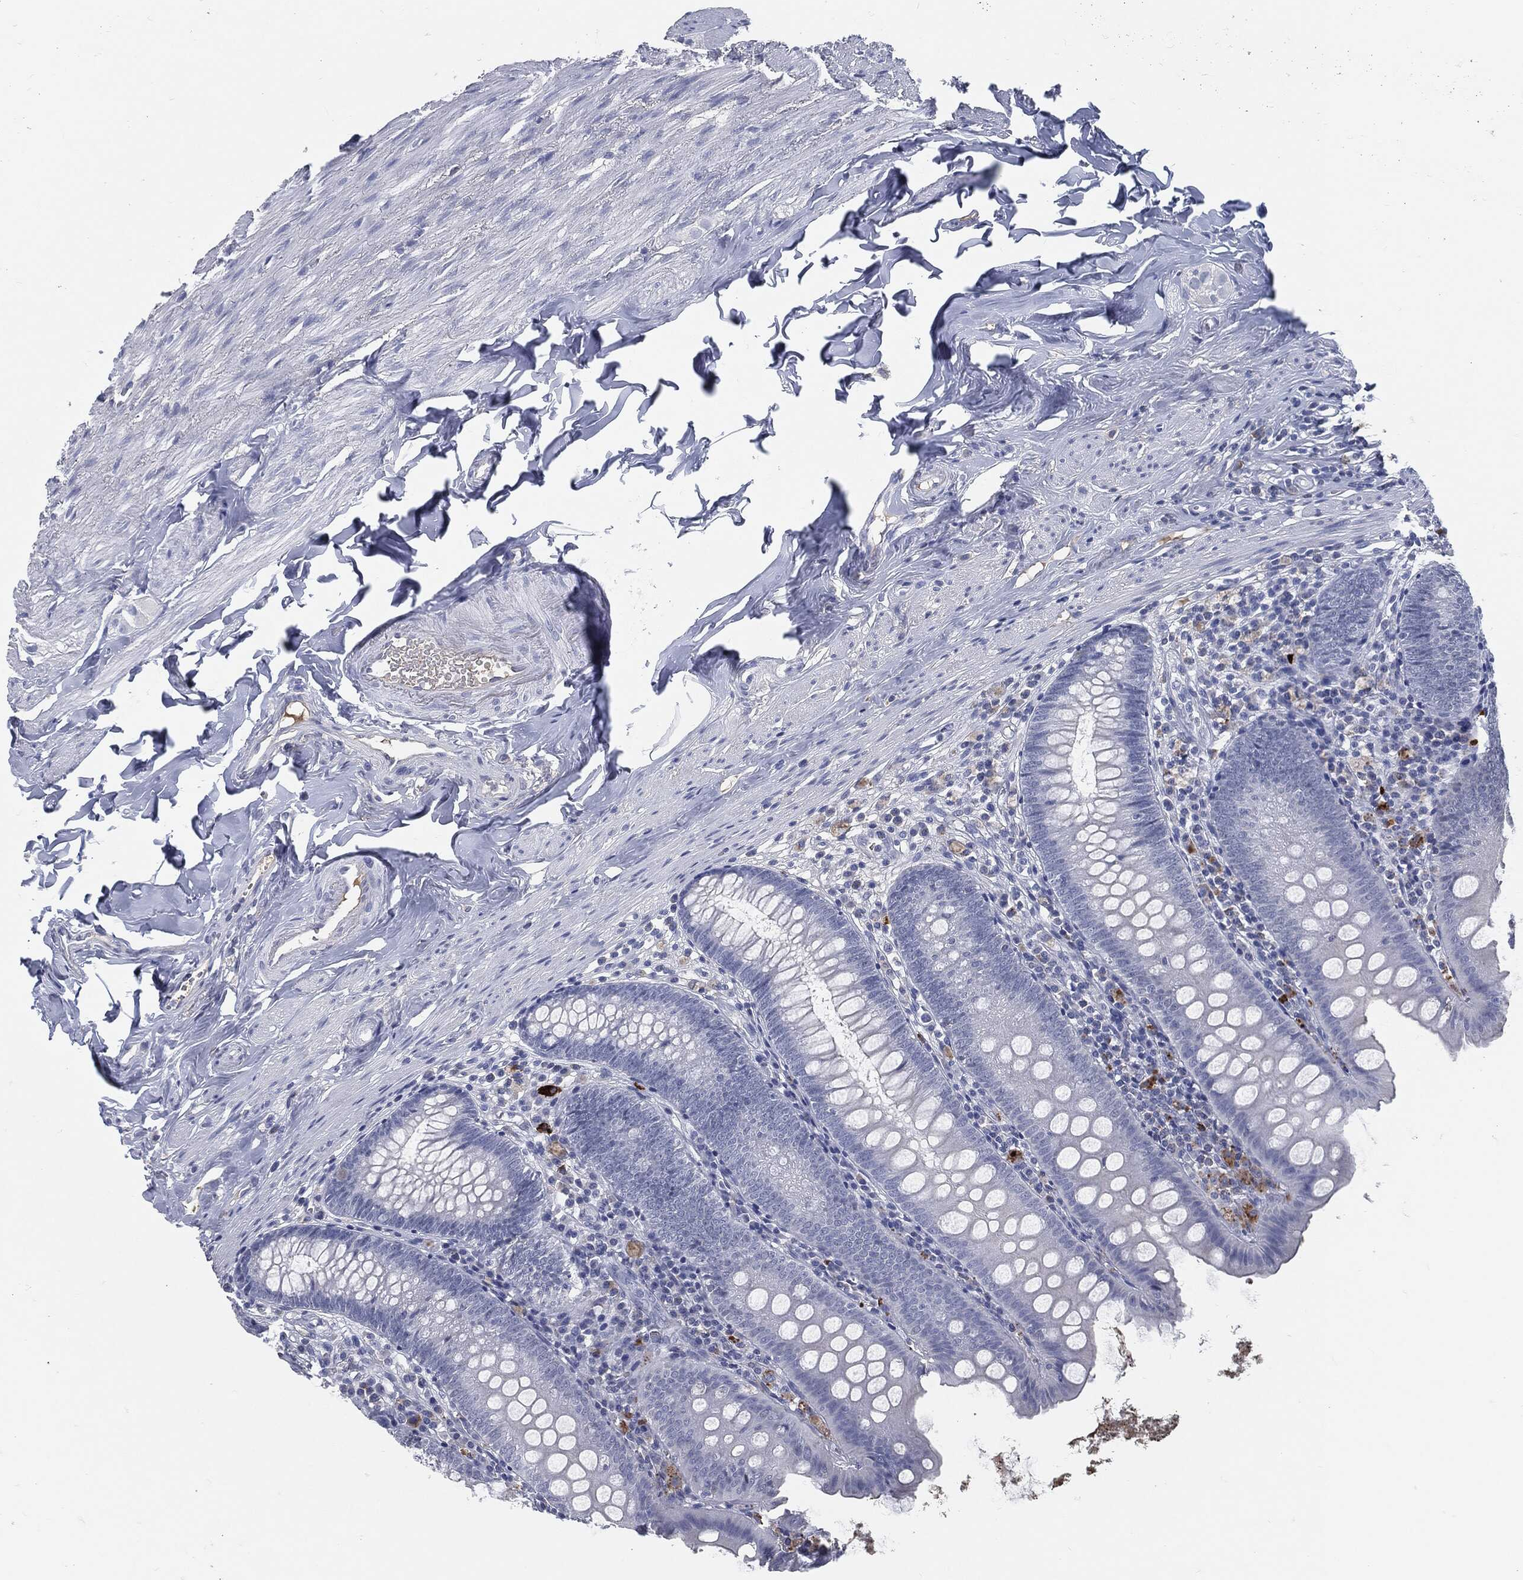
{"staining": {"intensity": "negative", "quantity": "none", "location": "none"}, "tissue": "appendix", "cell_type": "Glandular cells", "image_type": "normal", "snomed": [{"axis": "morphology", "description": "Normal tissue, NOS"}, {"axis": "topography", "description": "Appendix"}], "caption": "Glandular cells show no significant protein positivity in unremarkable appendix. (DAB IHC visualized using brightfield microscopy, high magnification).", "gene": "MST1", "patient": {"sex": "female", "age": 82}}